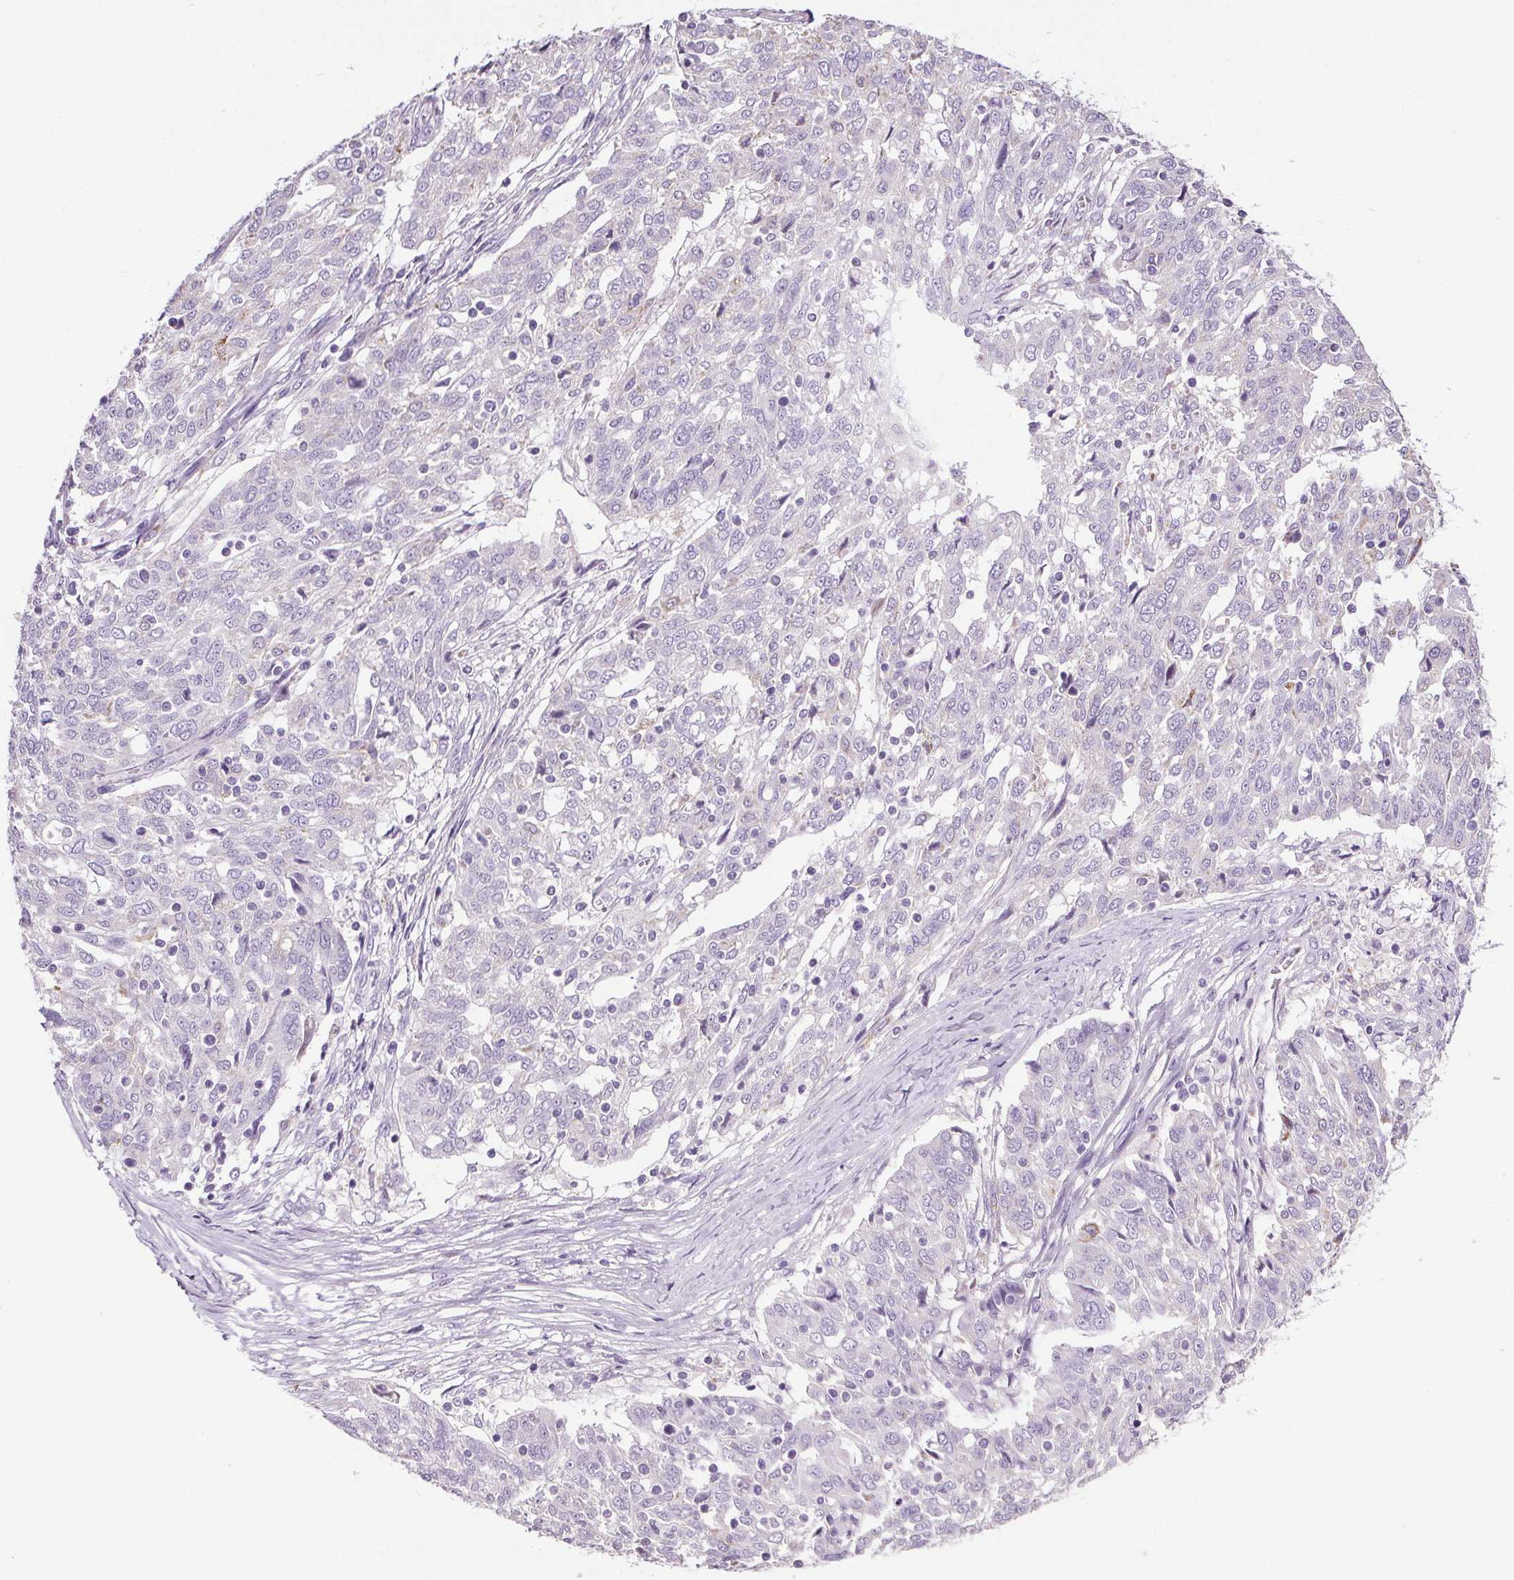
{"staining": {"intensity": "negative", "quantity": "none", "location": "none"}, "tissue": "ovarian cancer", "cell_type": "Tumor cells", "image_type": "cancer", "snomed": [{"axis": "morphology", "description": "Cystadenocarcinoma, serous, NOS"}, {"axis": "topography", "description": "Ovary"}], "caption": "Ovarian cancer (serous cystadenocarcinoma) was stained to show a protein in brown. There is no significant positivity in tumor cells.", "gene": "GPIHBP1", "patient": {"sex": "female", "age": 67}}